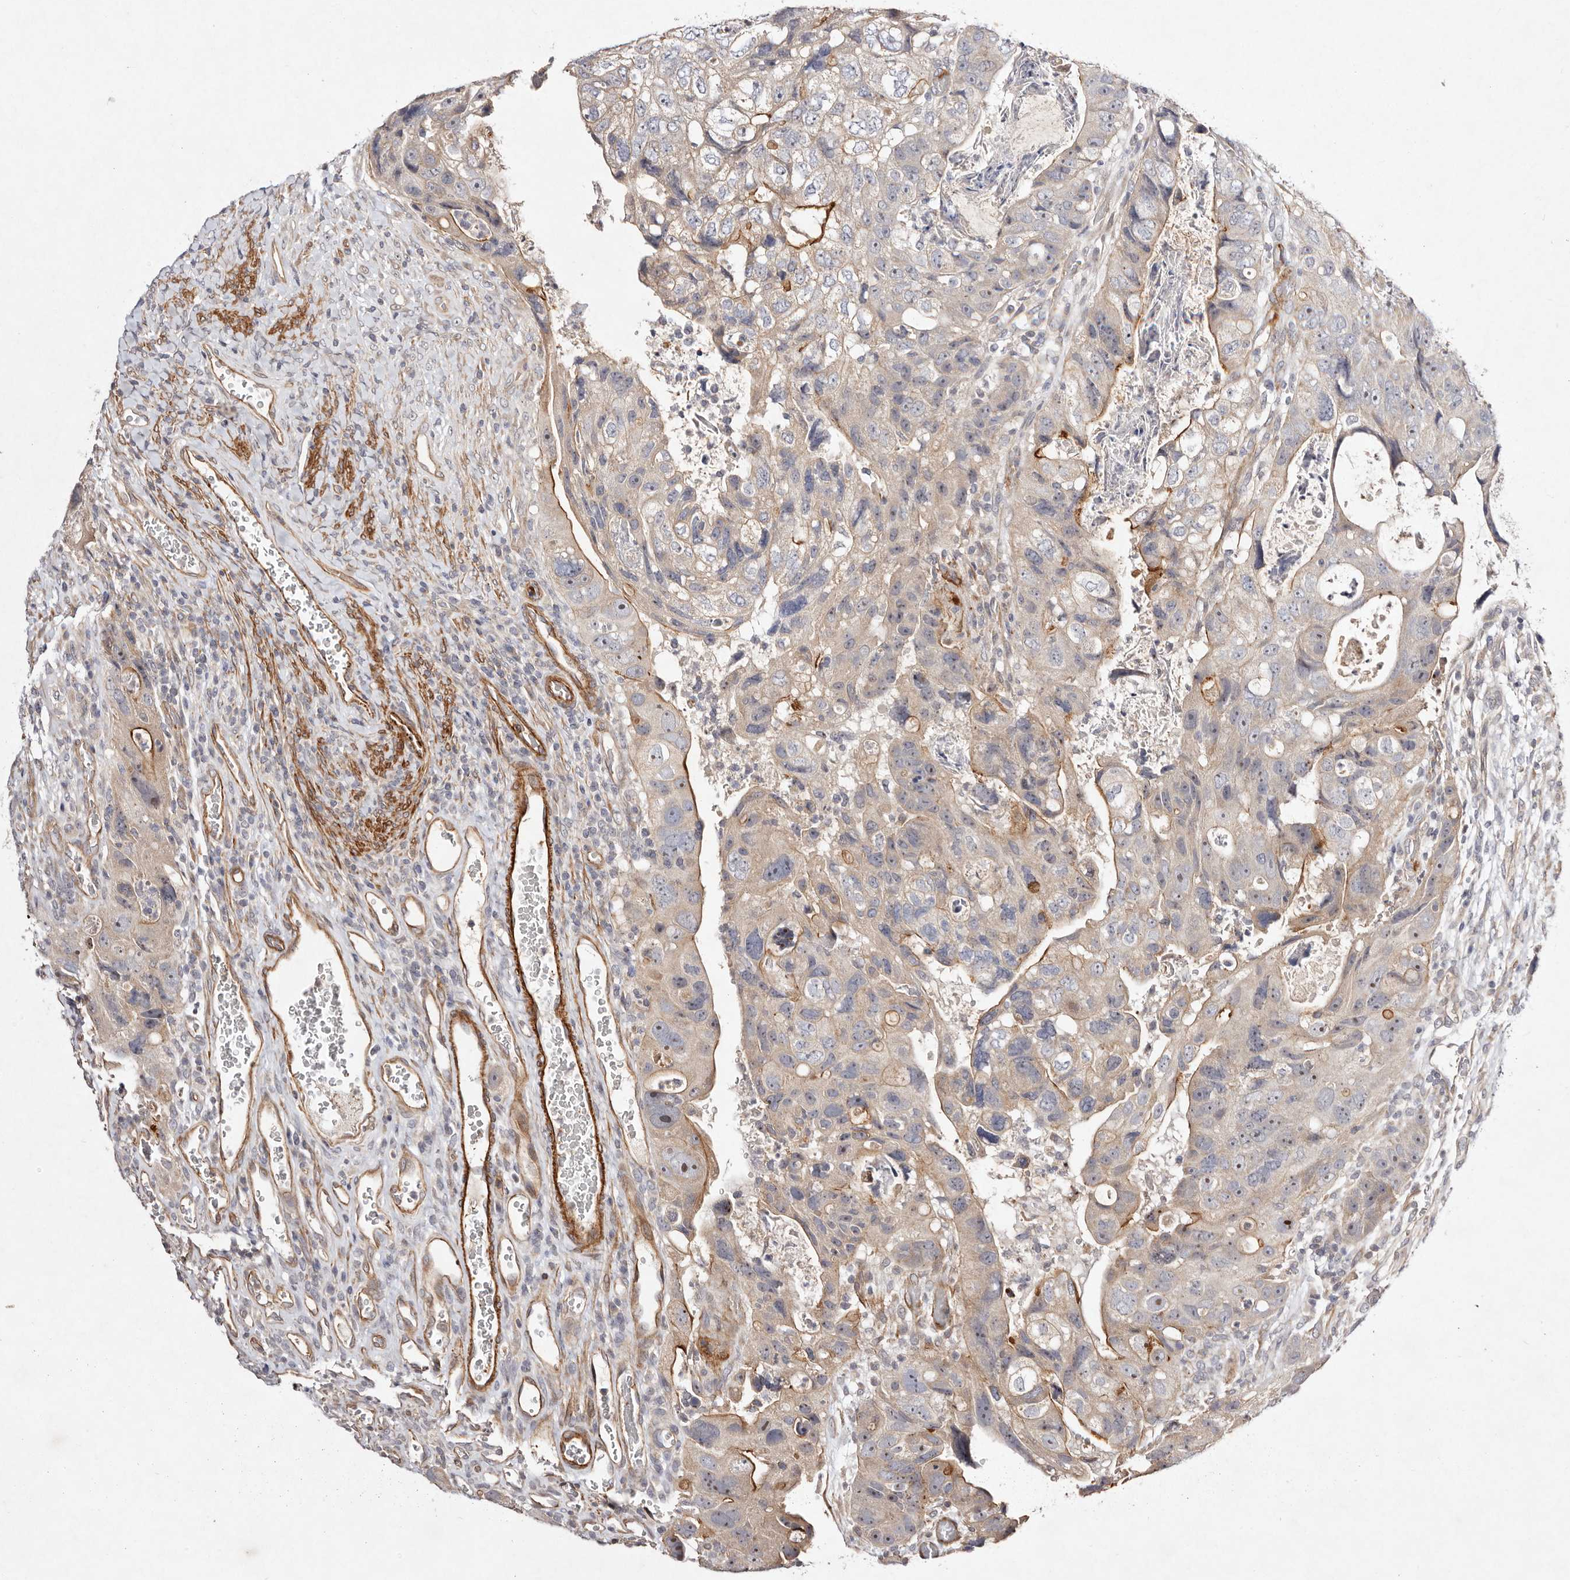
{"staining": {"intensity": "moderate", "quantity": "<25%", "location": "cytoplasmic/membranous"}, "tissue": "colorectal cancer", "cell_type": "Tumor cells", "image_type": "cancer", "snomed": [{"axis": "morphology", "description": "Adenocarcinoma, NOS"}, {"axis": "topography", "description": "Rectum"}], "caption": "The photomicrograph exhibits a brown stain indicating the presence of a protein in the cytoplasmic/membranous of tumor cells in adenocarcinoma (colorectal). The staining was performed using DAB (3,3'-diaminobenzidine) to visualize the protein expression in brown, while the nuclei were stained in blue with hematoxylin (Magnification: 20x).", "gene": "MTMR11", "patient": {"sex": "male", "age": 59}}